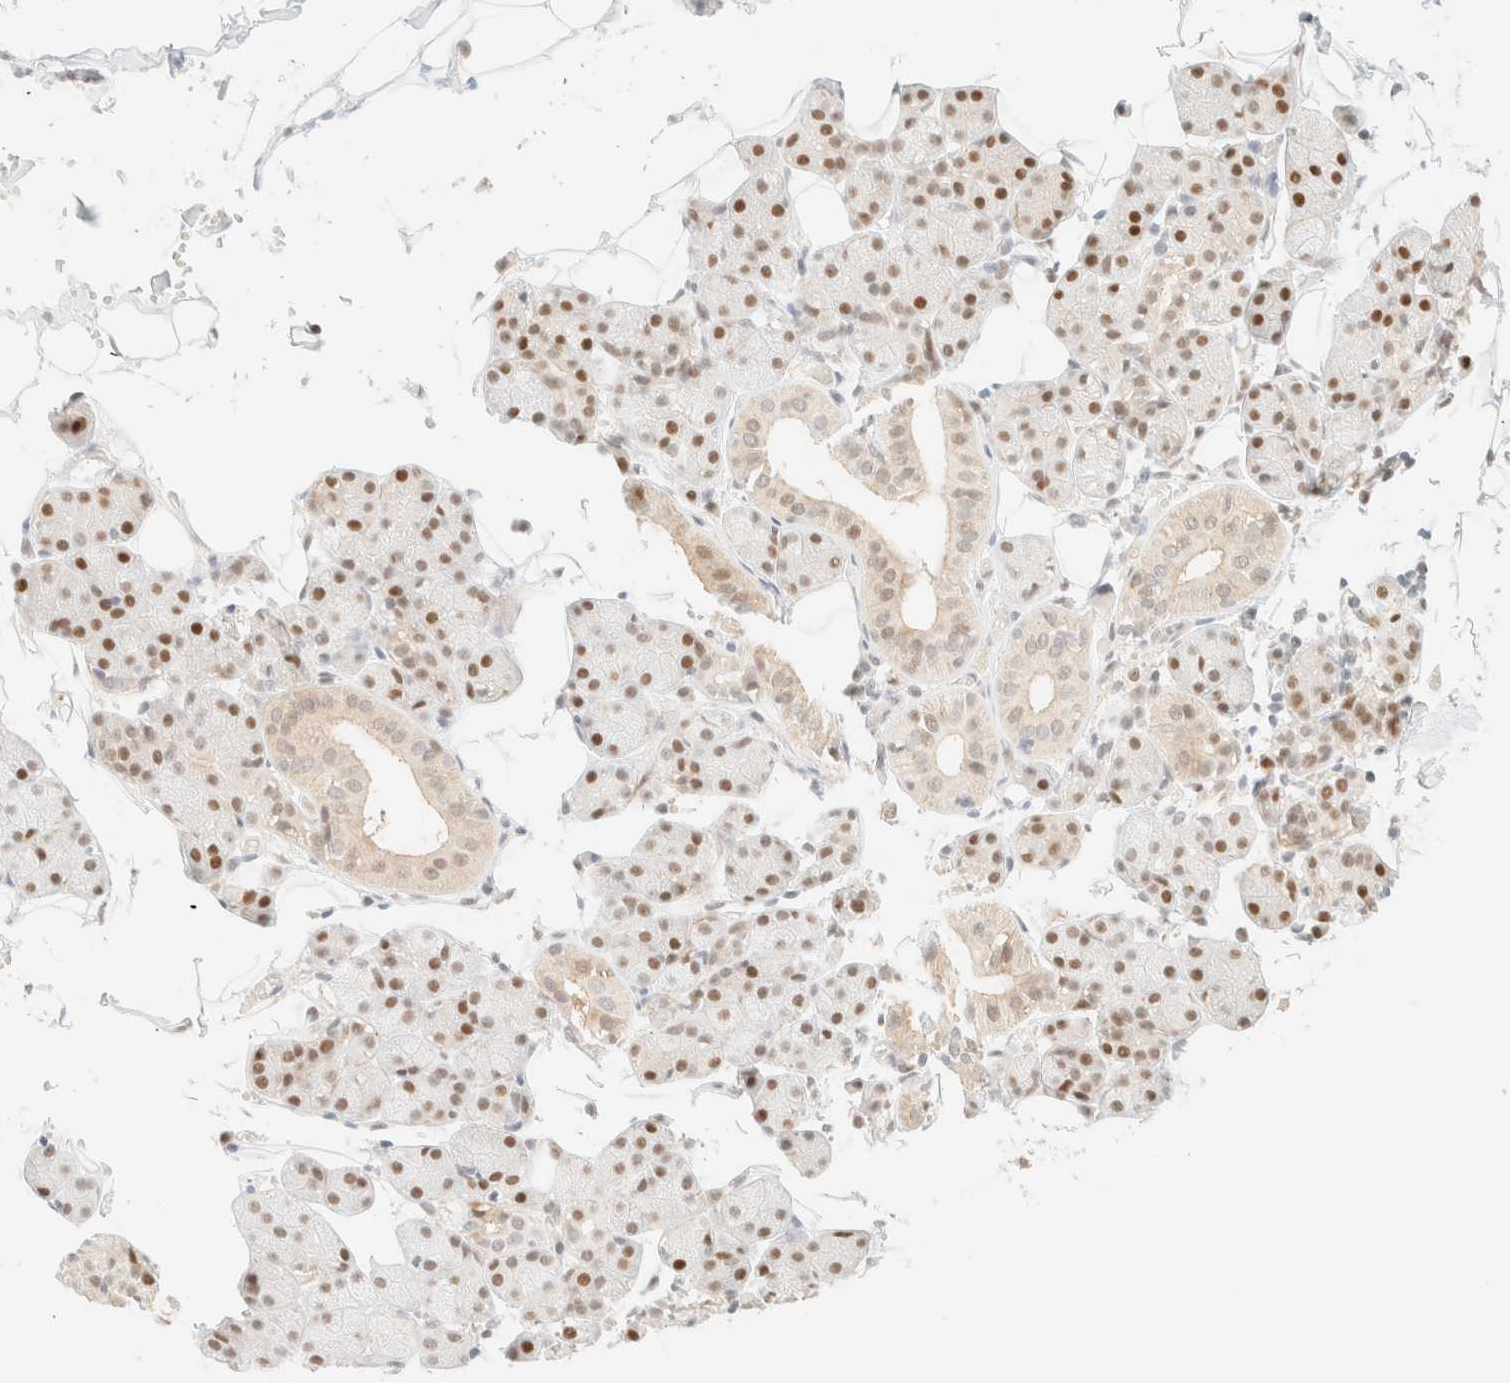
{"staining": {"intensity": "moderate", "quantity": ">75%", "location": "nuclear"}, "tissue": "salivary gland", "cell_type": "Glandular cells", "image_type": "normal", "snomed": [{"axis": "morphology", "description": "Normal tissue, NOS"}, {"axis": "topography", "description": "Salivary gland"}], "caption": "Immunohistochemistry (IHC) of normal salivary gland displays medium levels of moderate nuclear expression in about >75% of glandular cells. (Stains: DAB (3,3'-diaminobenzidine) in brown, nuclei in blue, Microscopy: brightfield microscopy at high magnification).", "gene": "TSR1", "patient": {"sex": "female", "age": 33}}